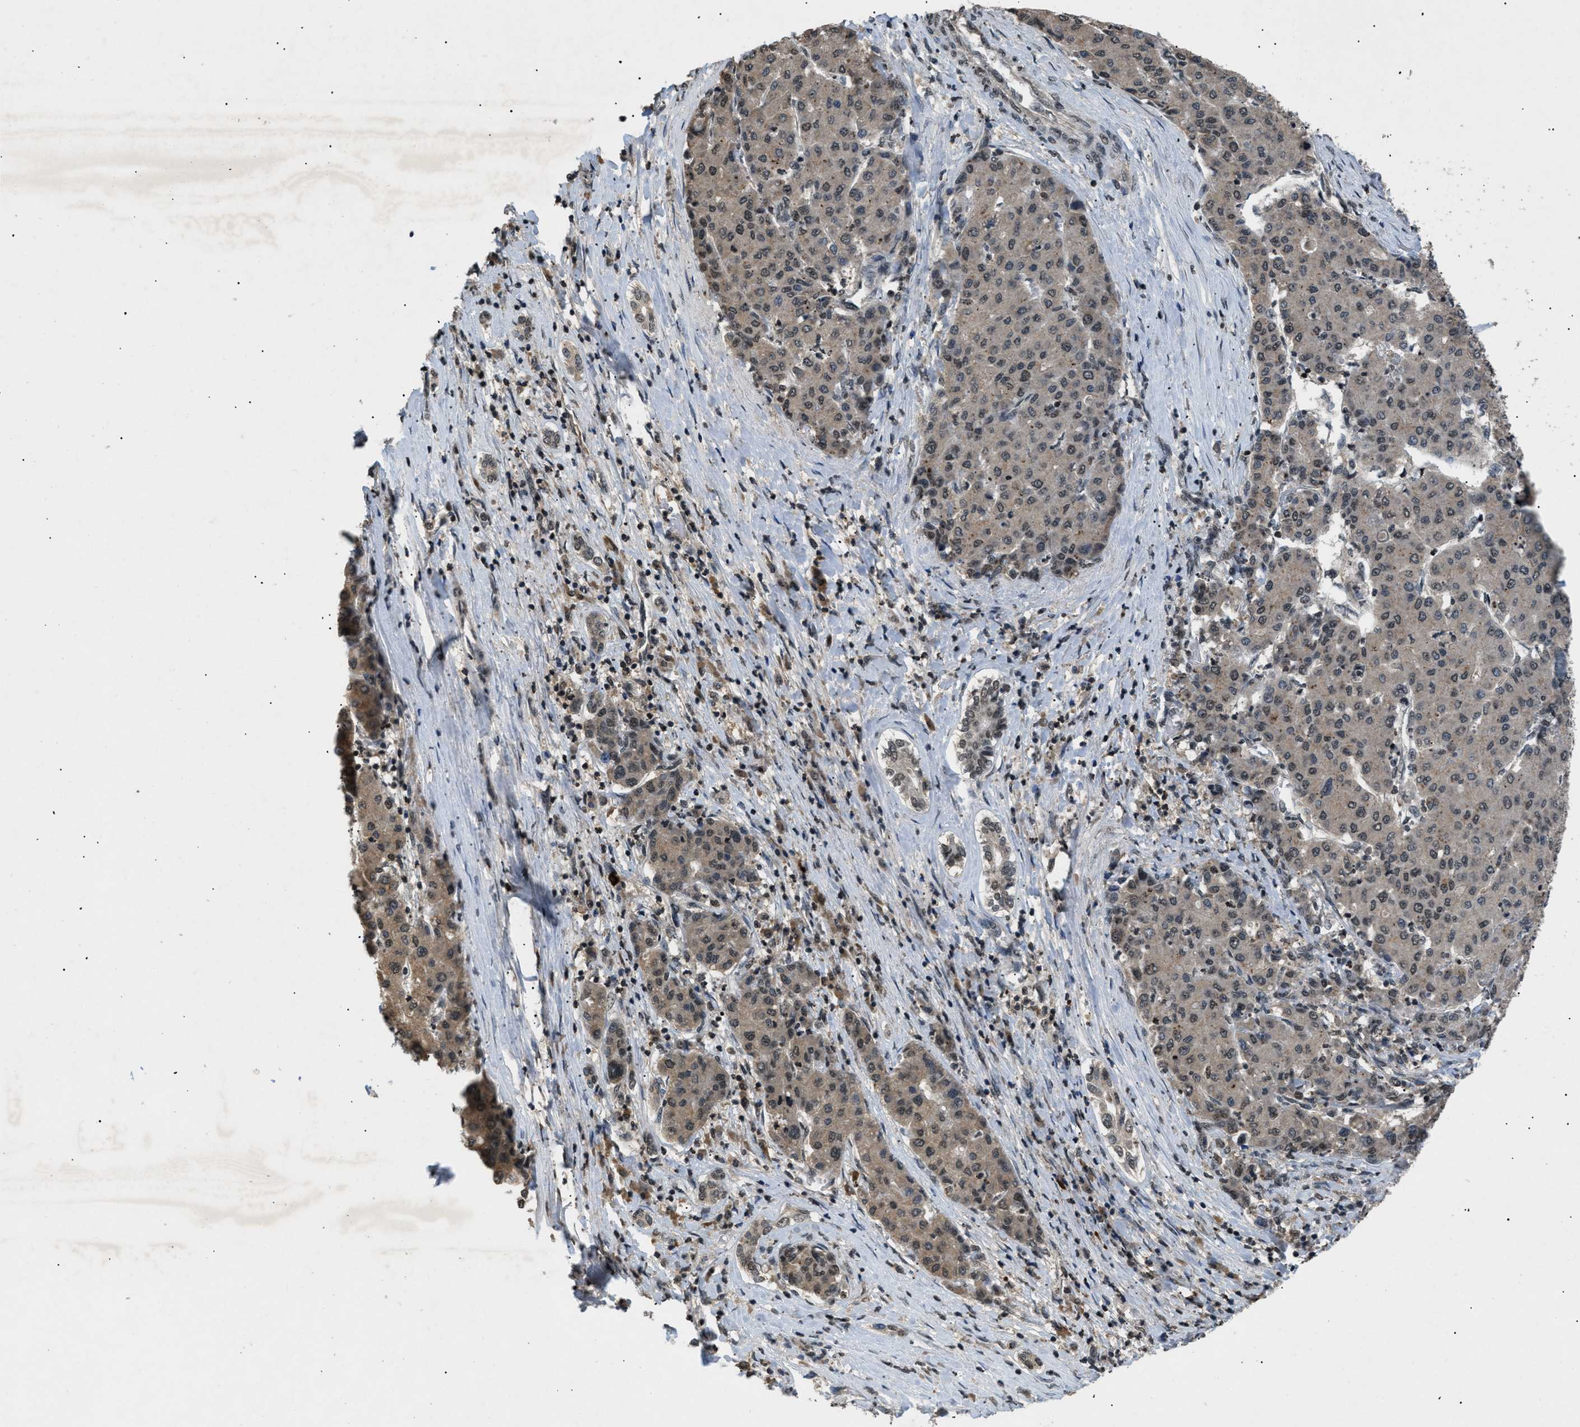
{"staining": {"intensity": "weak", "quantity": ">75%", "location": "cytoplasmic/membranous,nuclear"}, "tissue": "liver cancer", "cell_type": "Tumor cells", "image_type": "cancer", "snomed": [{"axis": "morphology", "description": "Carcinoma, Hepatocellular, NOS"}, {"axis": "topography", "description": "Liver"}], "caption": "Protein staining shows weak cytoplasmic/membranous and nuclear staining in about >75% of tumor cells in liver cancer. The staining is performed using DAB brown chromogen to label protein expression. The nuclei are counter-stained blue using hematoxylin.", "gene": "RBM5", "patient": {"sex": "male", "age": 65}}